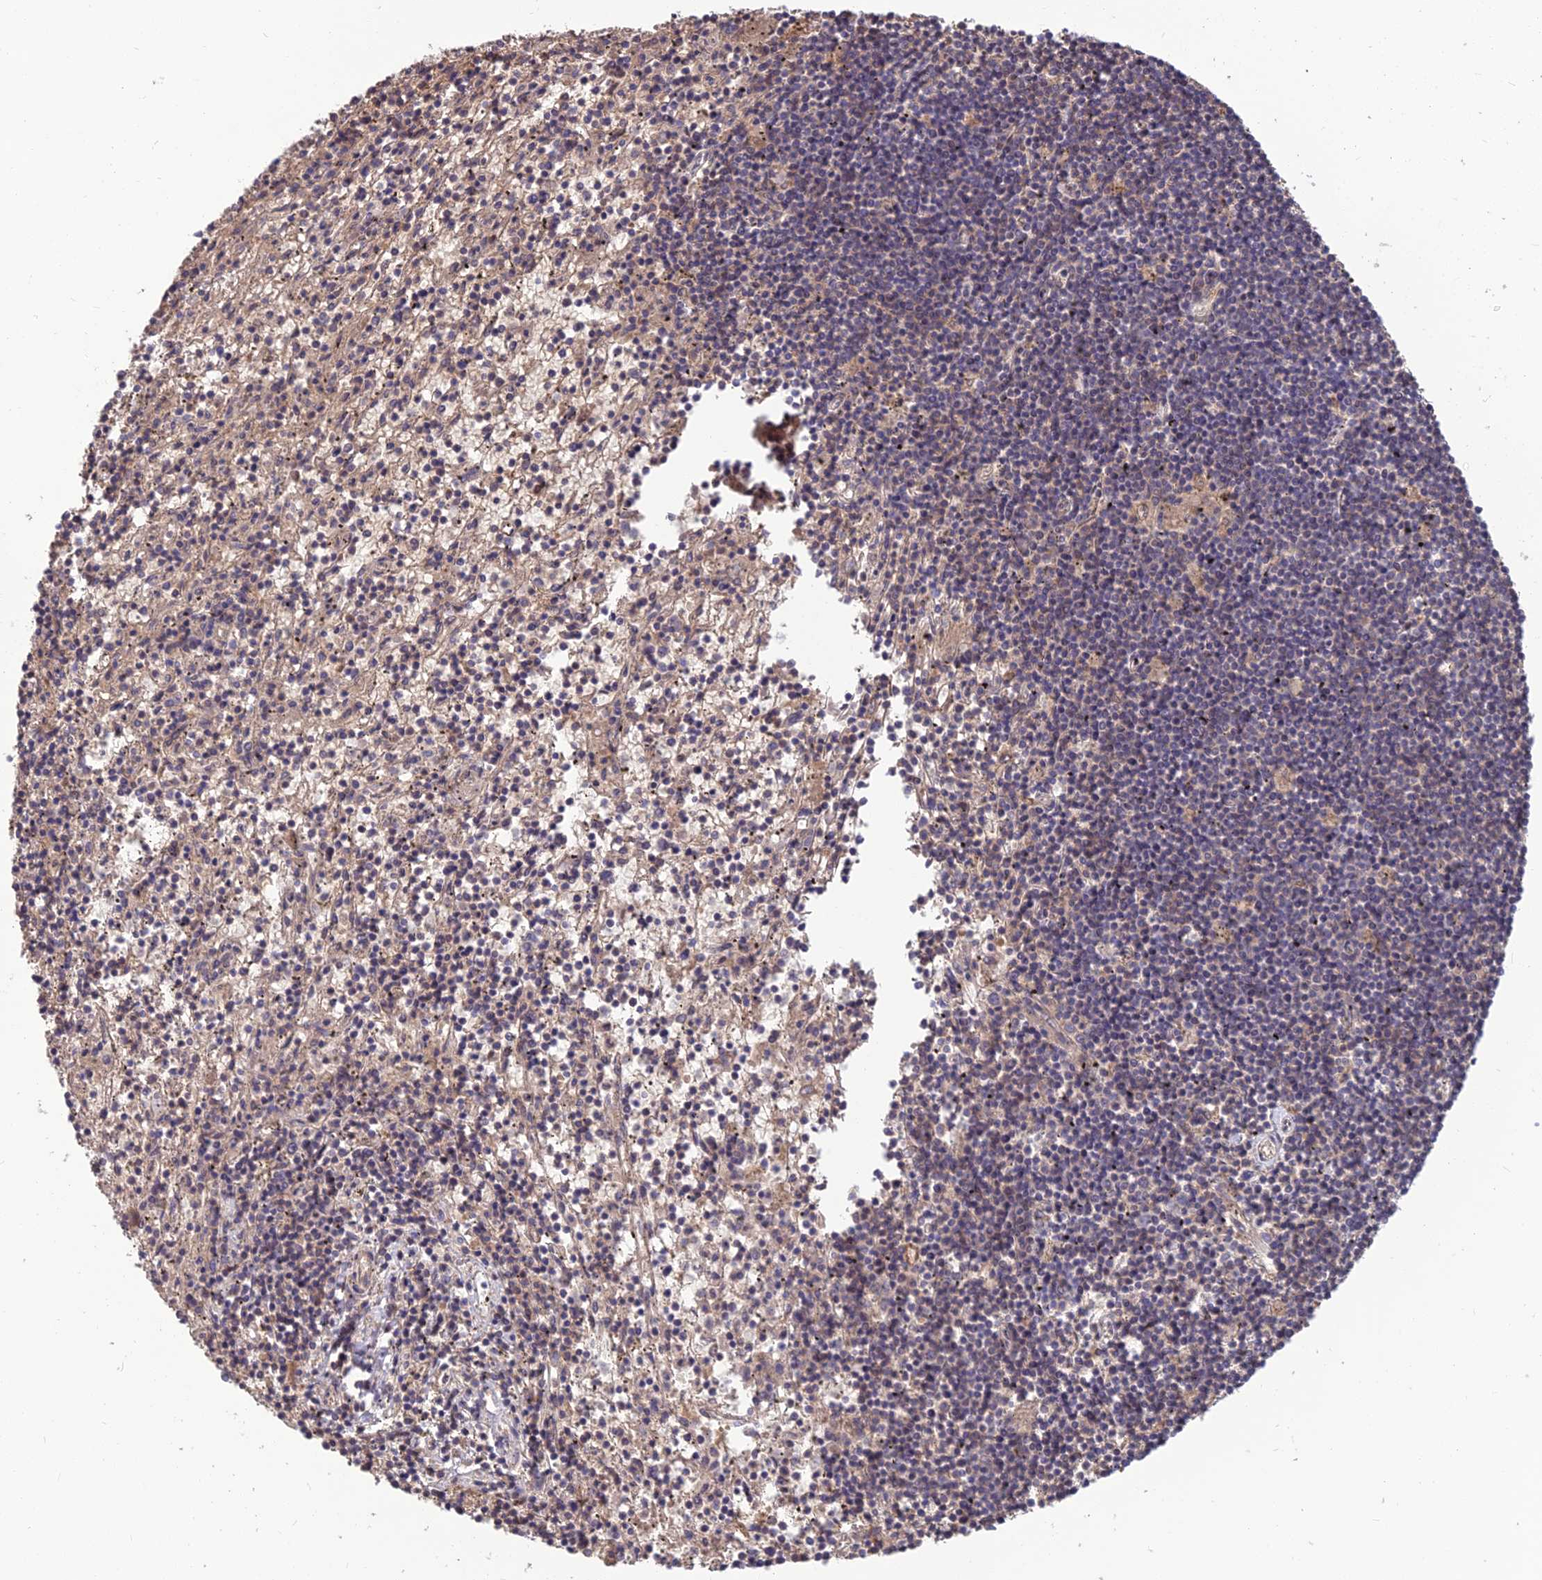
{"staining": {"intensity": "negative", "quantity": "none", "location": "none"}, "tissue": "lymphoma", "cell_type": "Tumor cells", "image_type": "cancer", "snomed": [{"axis": "morphology", "description": "Malignant lymphoma, non-Hodgkin's type, Low grade"}, {"axis": "topography", "description": "Spleen"}], "caption": "Tumor cells show no significant protein expression in low-grade malignant lymphoma, non-Hodgkin's type.", "gene": "OPA3", "patient": {"sex": "male", "age": 76}}